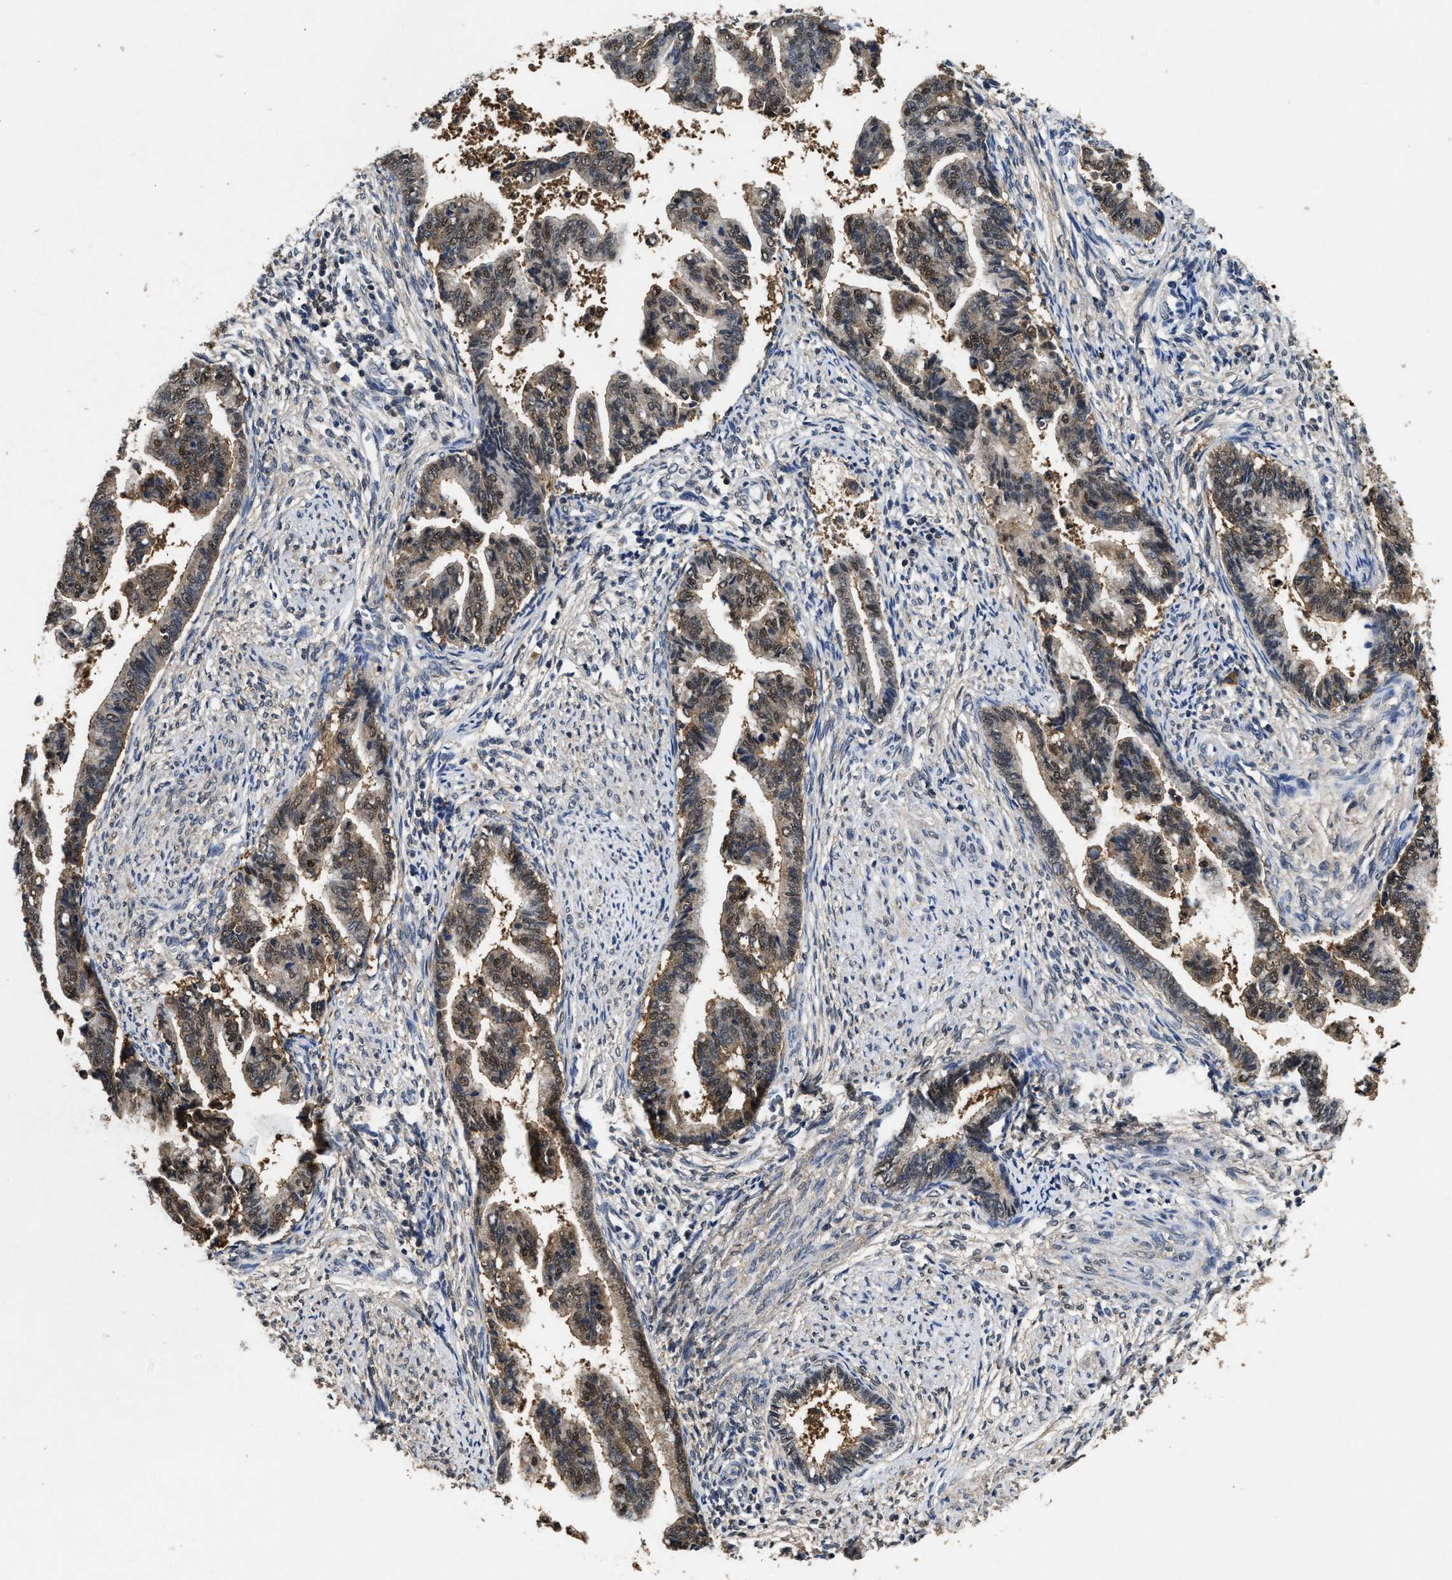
{"staining": {"intensity": "moderate", "quantity": "25%-75%", "location": "cytoplasmic/membranous,nuclear"}, "tissue": "cervical cancer", "cell_type": "Tumor cells", "image_type": "cancer", "snomed": [{"axis": "morphology", "description": "Adenocarcinoma, NOS"}, {"axis": "topography", "description": "Cervix"}], "caption": "Brown immunohistochemical staining in cervical adenocarcinoma shows moderate cytoplasmic/membranous and nuclear expression in about 25%-75% of tumor cells.", "gene": "ACAT2", "patient": {"sex": "female", "age": 44}}